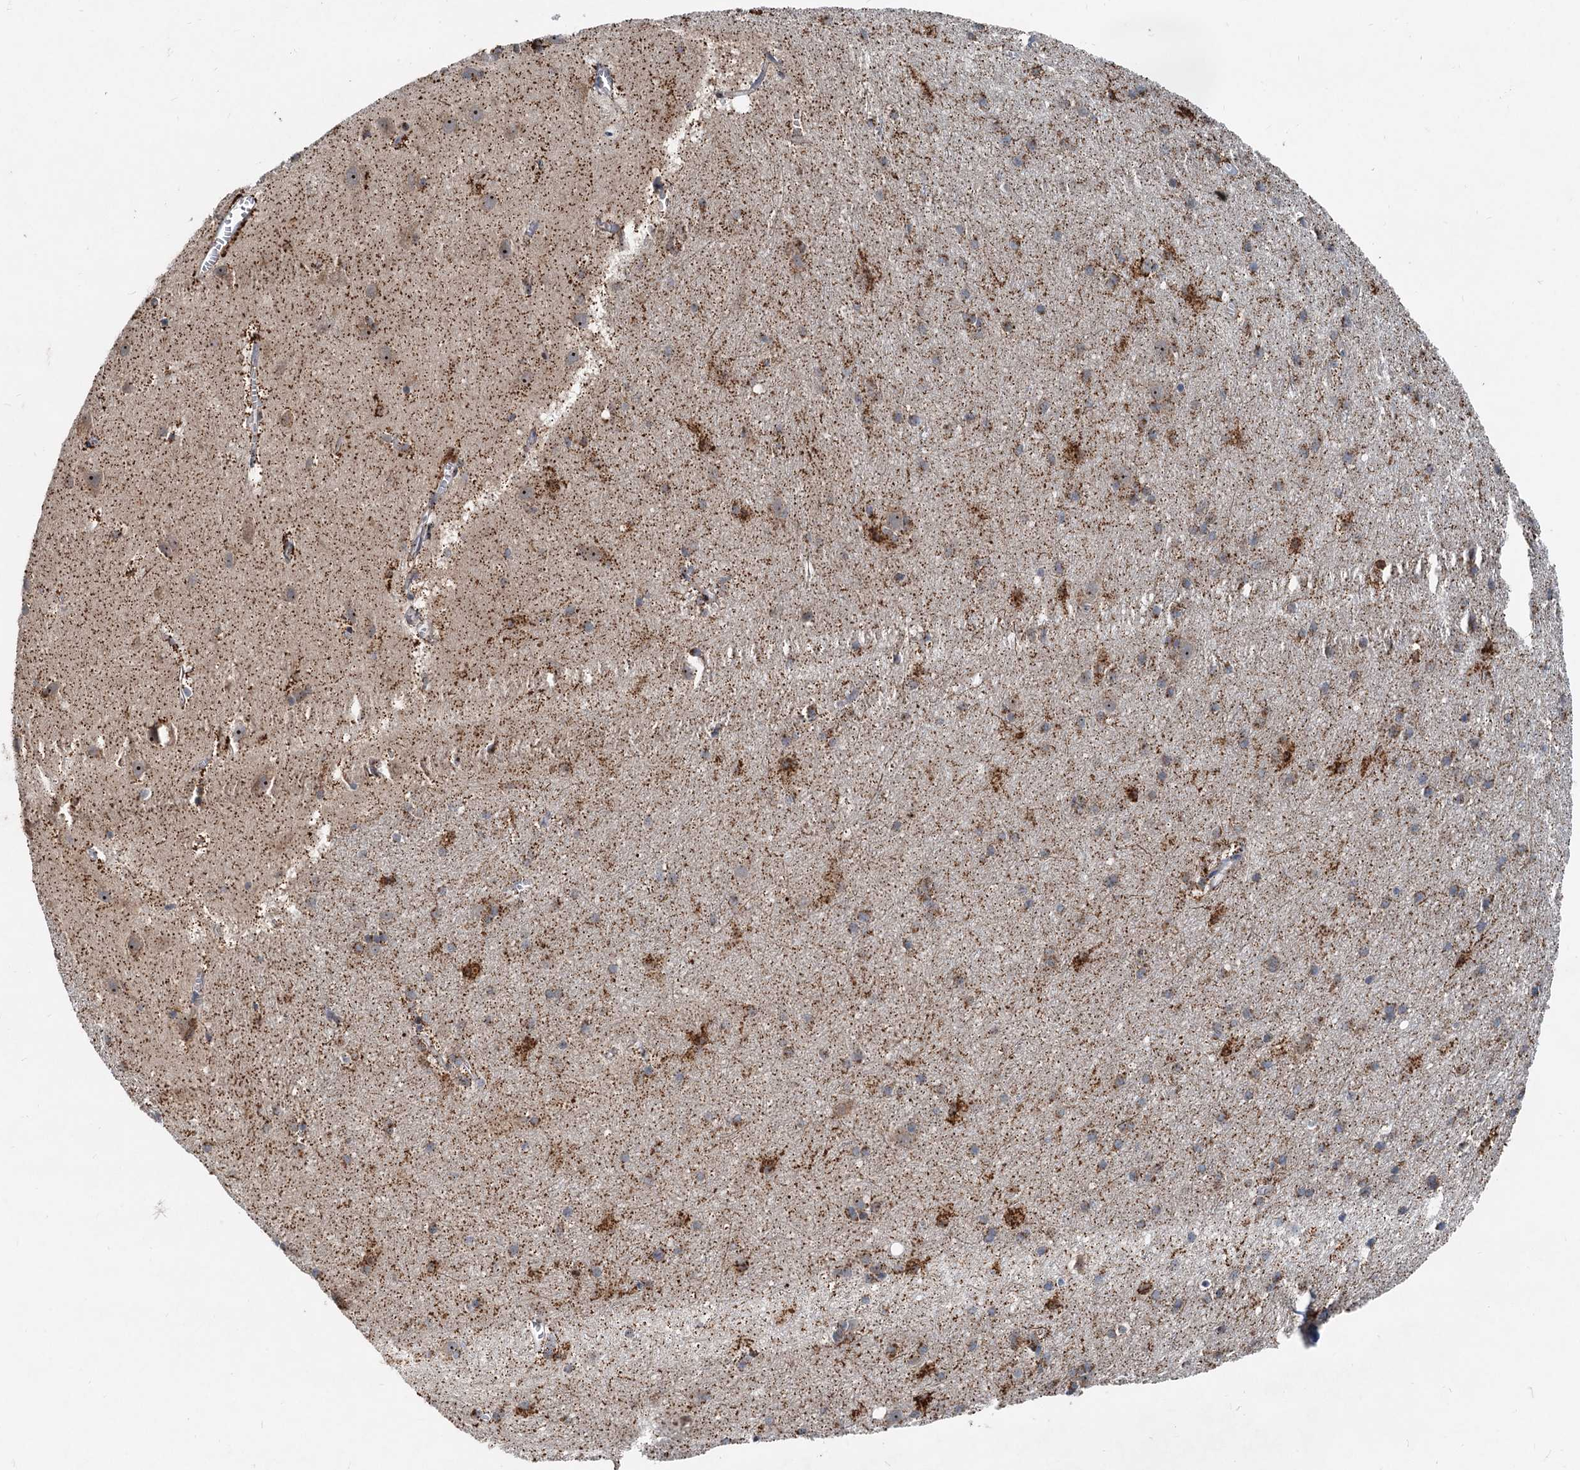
{"staining": {"intensity": "moderate", "quantity": ">75%", "location": "cytoplasmic/membranous"}, "tissue": "cerebral cortex", "cell_type": "Endothelial cells", "image_type": "normal", "snomed": [{"axis": "morphology", "description": "Normal tissue, NOS"}, {"axis": "topography", "description": "Cerebral cortex"}], "caption": "Approximately >75% of endothelial cells in unremarkable cerebral cortex exhibit moderate cytoplasmic/membranous protein expression as visualized by brown immunohistochemical staining.", "gene": "CEP68", "patient": {"sex": "male", "age": 54}}